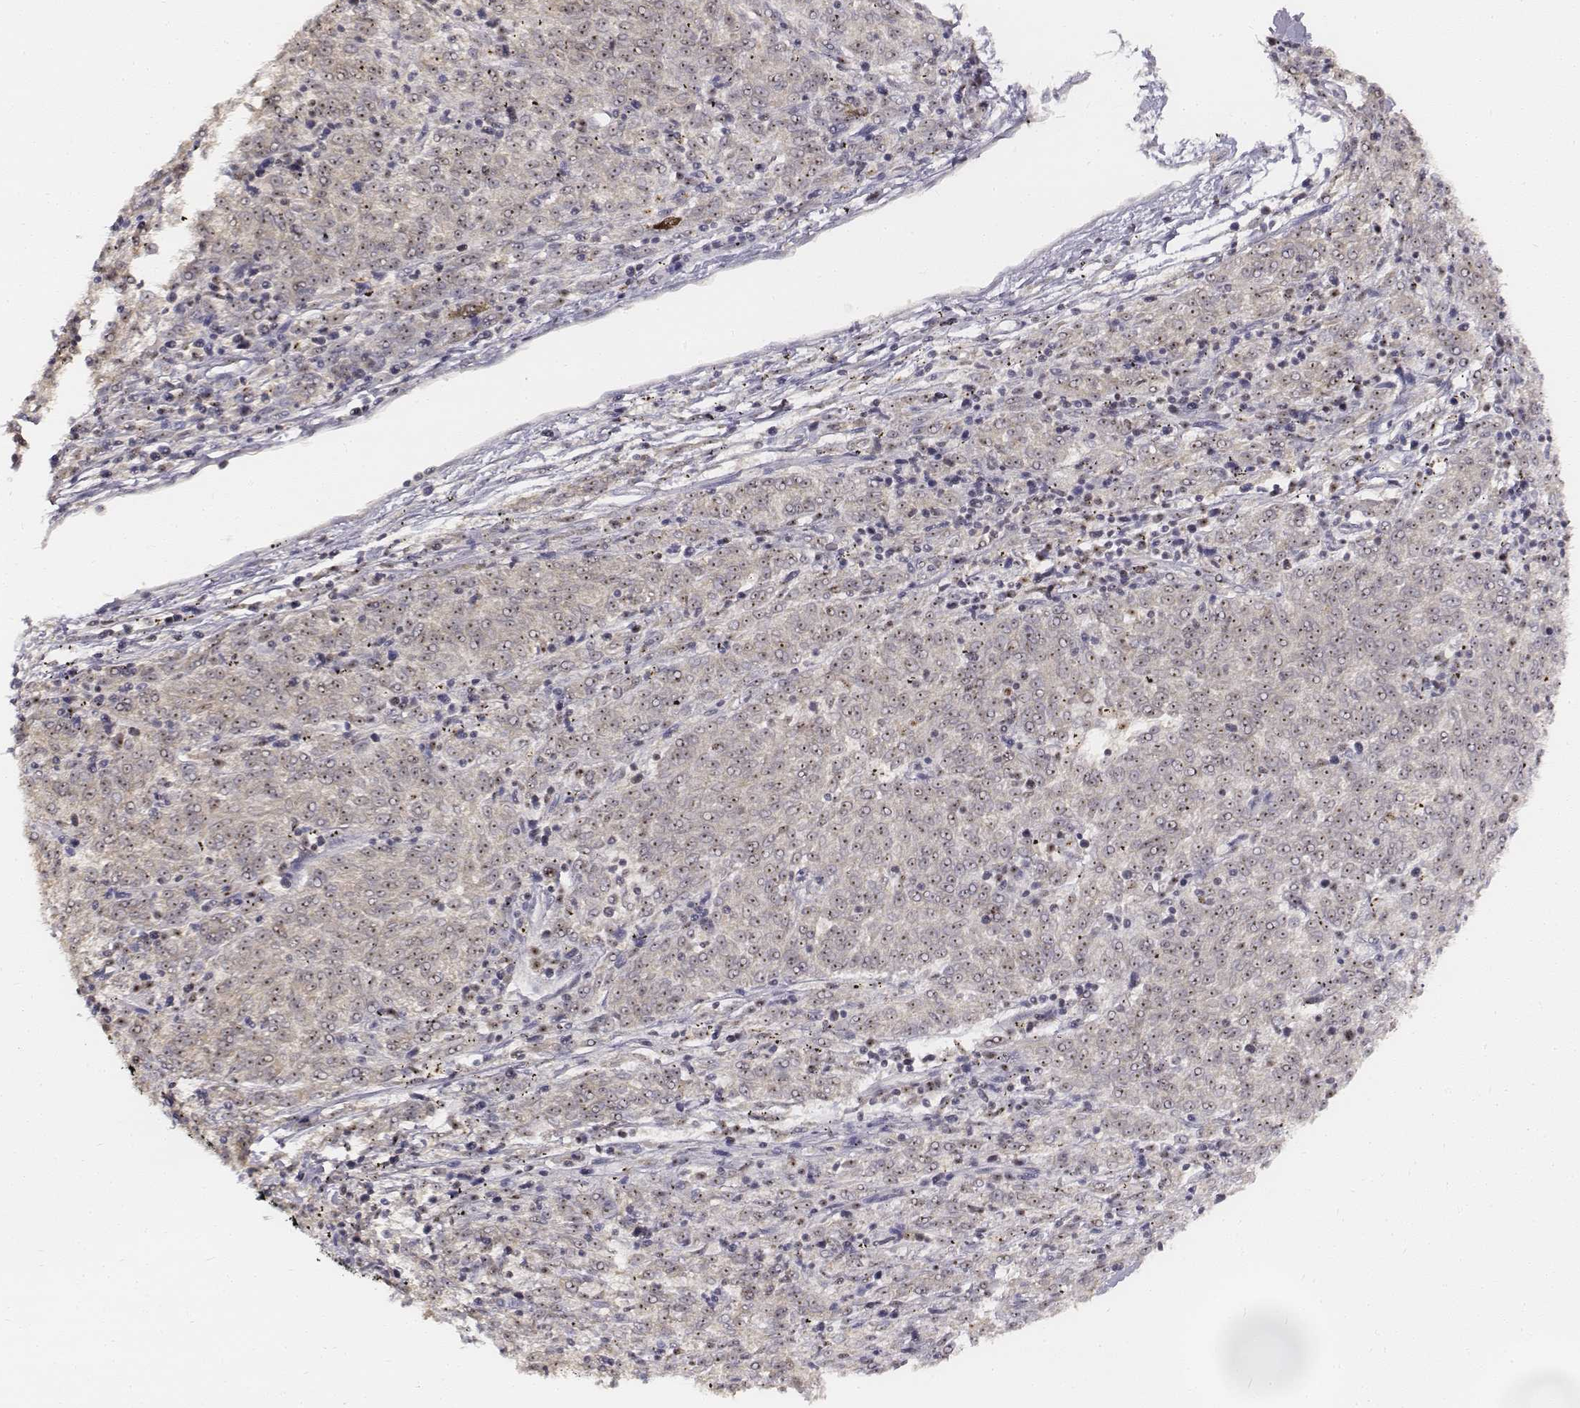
{"staining": {"intensity": "weak", "quantity": ">75%", "location": "nuclear"}, "tissue": "melanoma", "cell_type": "Tumor cells", "image_type": "cancer", "snomed": [{"axis": "morphology", "description": "Malignant melanoma, NOS"}, {"axis": "topography", "description": "Skin"}], "caption": "Tumor cells show weak nuclear expression in approximately >75% of cells in melanoma.", "gene": "PHF6", "patient": {"sex": "female", "age": 72}}